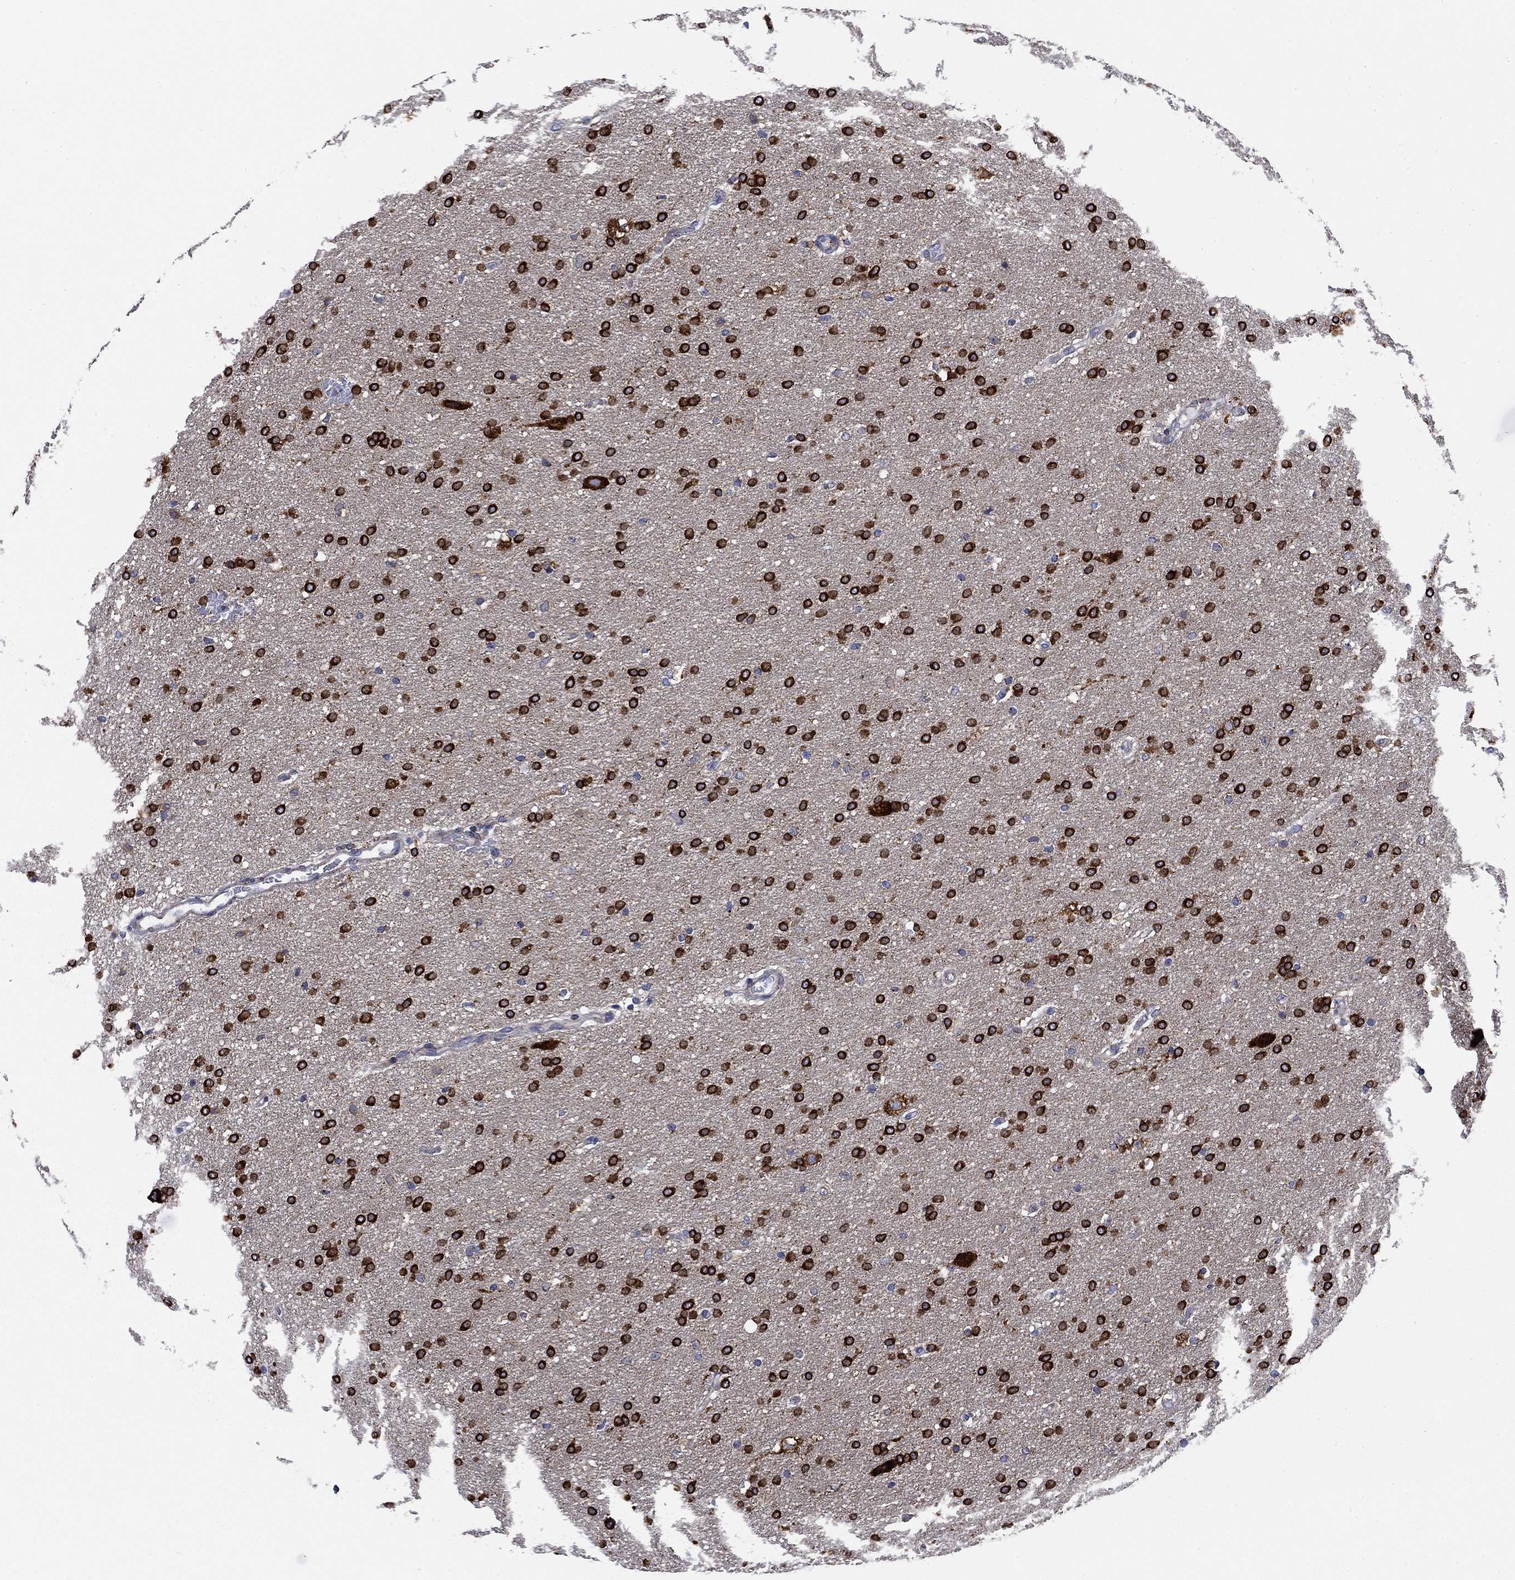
{"staining": {"intensity": "strong", "quantity": ">75%", "location": "cytoplasmic/membranous"}, "tissue": "glioma", "cell_type": "Tumor cells", "image_type": "cancer", "snomed": [{"axis": "morphology", "description": "Glioma, malignant, Low grade"}, {"axis": "topography", "description": "Brain"}], "caption": "IHC (DAB) staining of human malignant glioma (low-grade) reveals strong cytoplasmic/membranous protein staining in approximately >75% of tumor cells. (Brightfield microscopy of DAB IHC at high magnification).", "gene": "NACAD", "patient": {"sex": "female", "age": 37}}